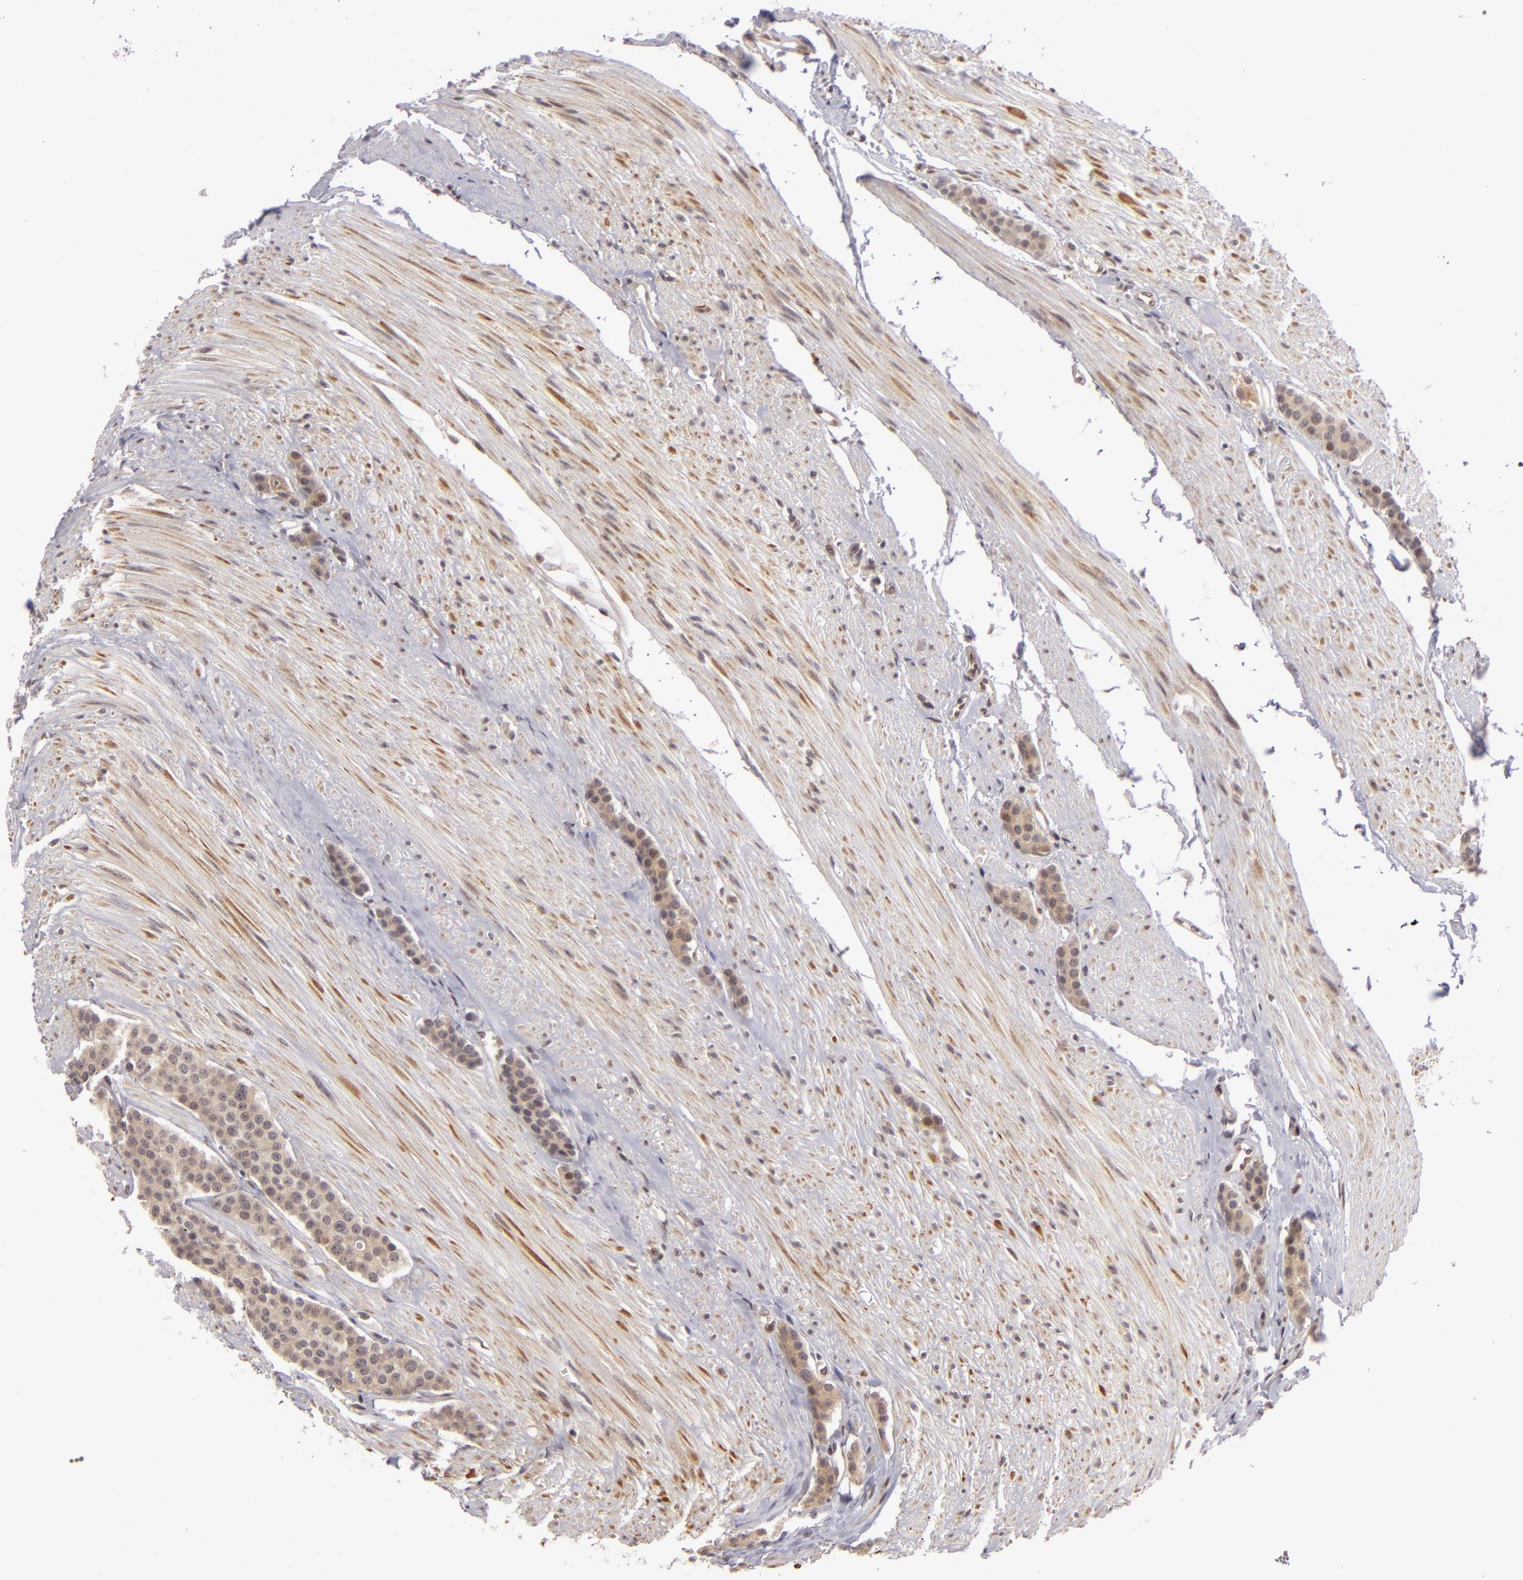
{"staining": {"intensity": "weak", "quantity": ">75%", "location": "cytoplasmic/membranous"}, "tissue": "carcinoid", "cell_type": "Tumor cells", "image_type": "cancer", "snomed": [{"axis": "morphology", "description": "Carcinoid, malignant, NOS"}, {"axis": "topography", "description": "Small intestine"}], "caption": "Immunohistochemistry histopathology image of neoplastic tissue: human malignant carcinoid stained using immunohistochemistry (IHC) displays low levels of weak protein expression localized specifically in the cytoplasmic/membranous of tumor cells, appearing as a cytoplasmic/membranous brown color.", "gene": "ZNF133", "patient": {"sex": "male", "age": 60}}